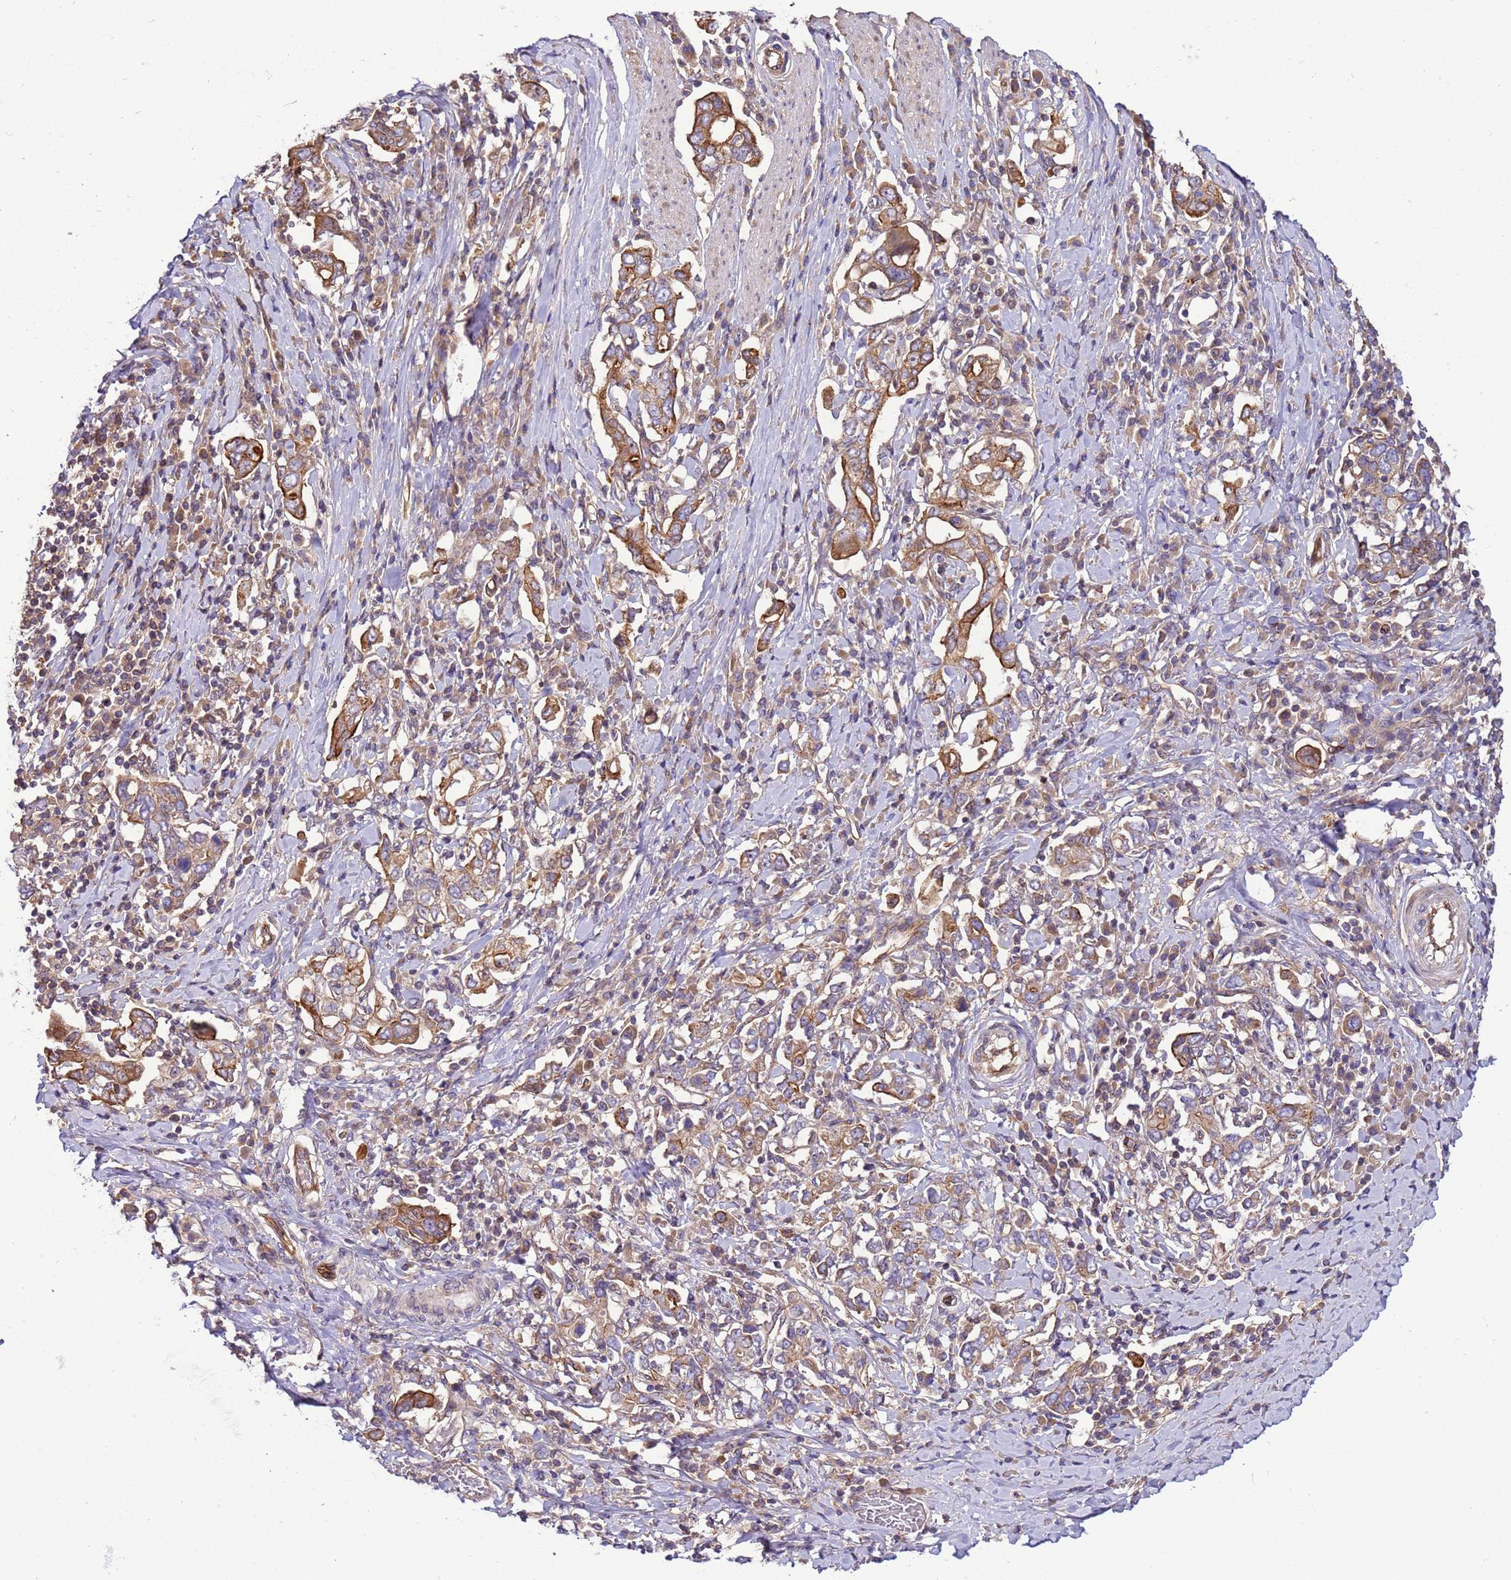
{"staining": {"intensity": "strong", "quantity": ">75%", "location": "cytoplasmic/membranous"}, "tissue": "stomach cancer", "cell_type": "Tumor cells", "image_type": "cancer", "snomed": [{"axis": "morphology", "description": "Adenocarcinoma, NOS"}, {"axis": "topography", "description": "Stomach, upper"}, {"axis": "topography", "description": "Stomach"}], "caption": "Protein staining by IHC reveals strong cytoplasmic/membranous positivity in approximately >75% of tumor cells in adenocarcinoma (stomach).", "gene": "SMCO3", "patient": {"sex": "male", "age": 62}}